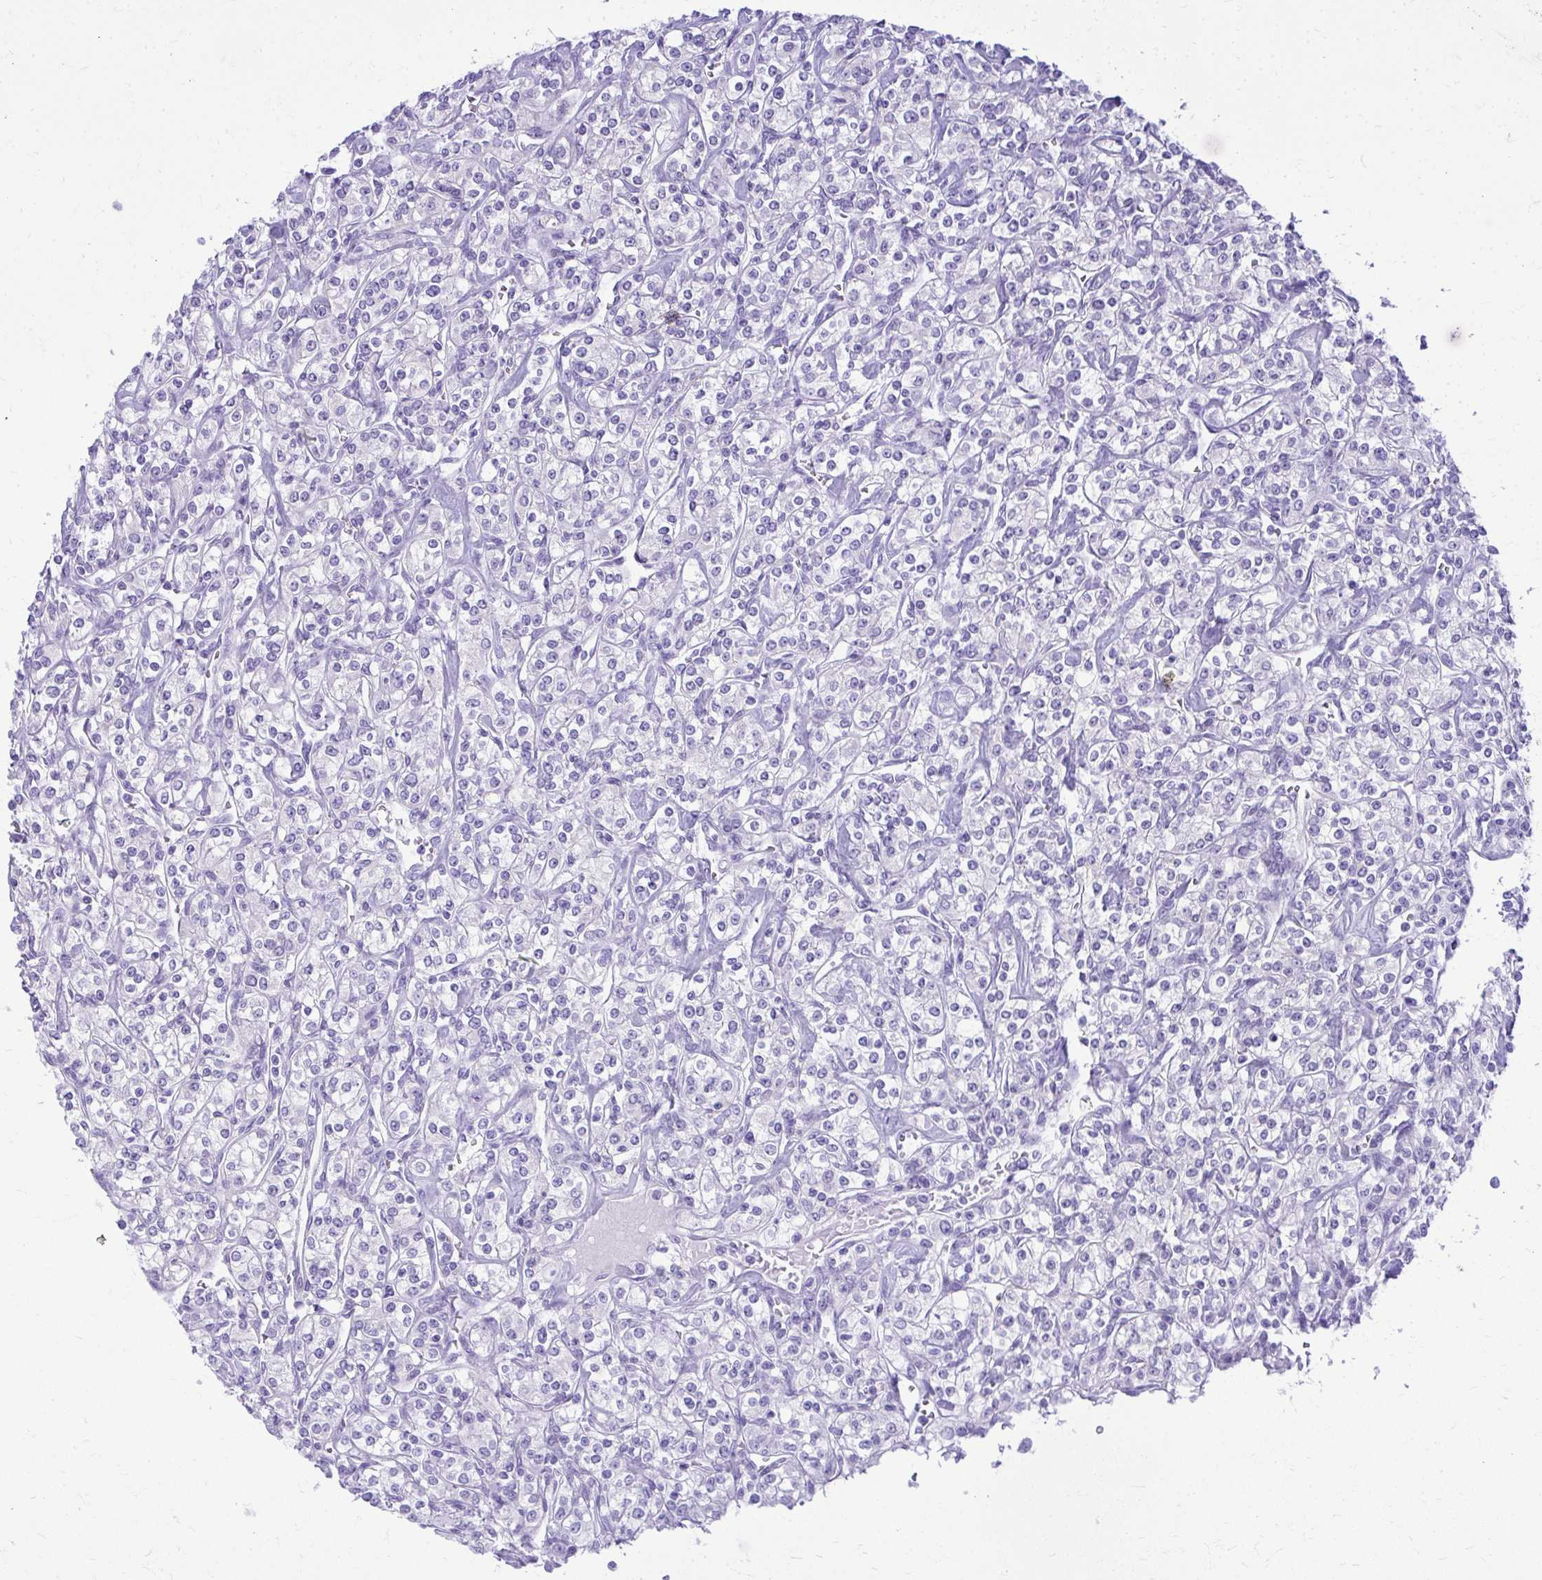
{"staining": {"intensity": "negative", "quantity": "none", "location": "none"}, "tissue": "renal cancer", "cell_type": "Tumor cells", "image_type": "cancer", "snomed": [{"axis": "morphology", "description": "Adenocarcinoma, NOS"}, {"axis": "topography", "description": "Kidney"}], "caption": "Immunohistochemical staining of renal cancer shows no significant positivity in tumor cells.", "gene": "RALYL", "patient": {"sex": "male", "age": 77}}